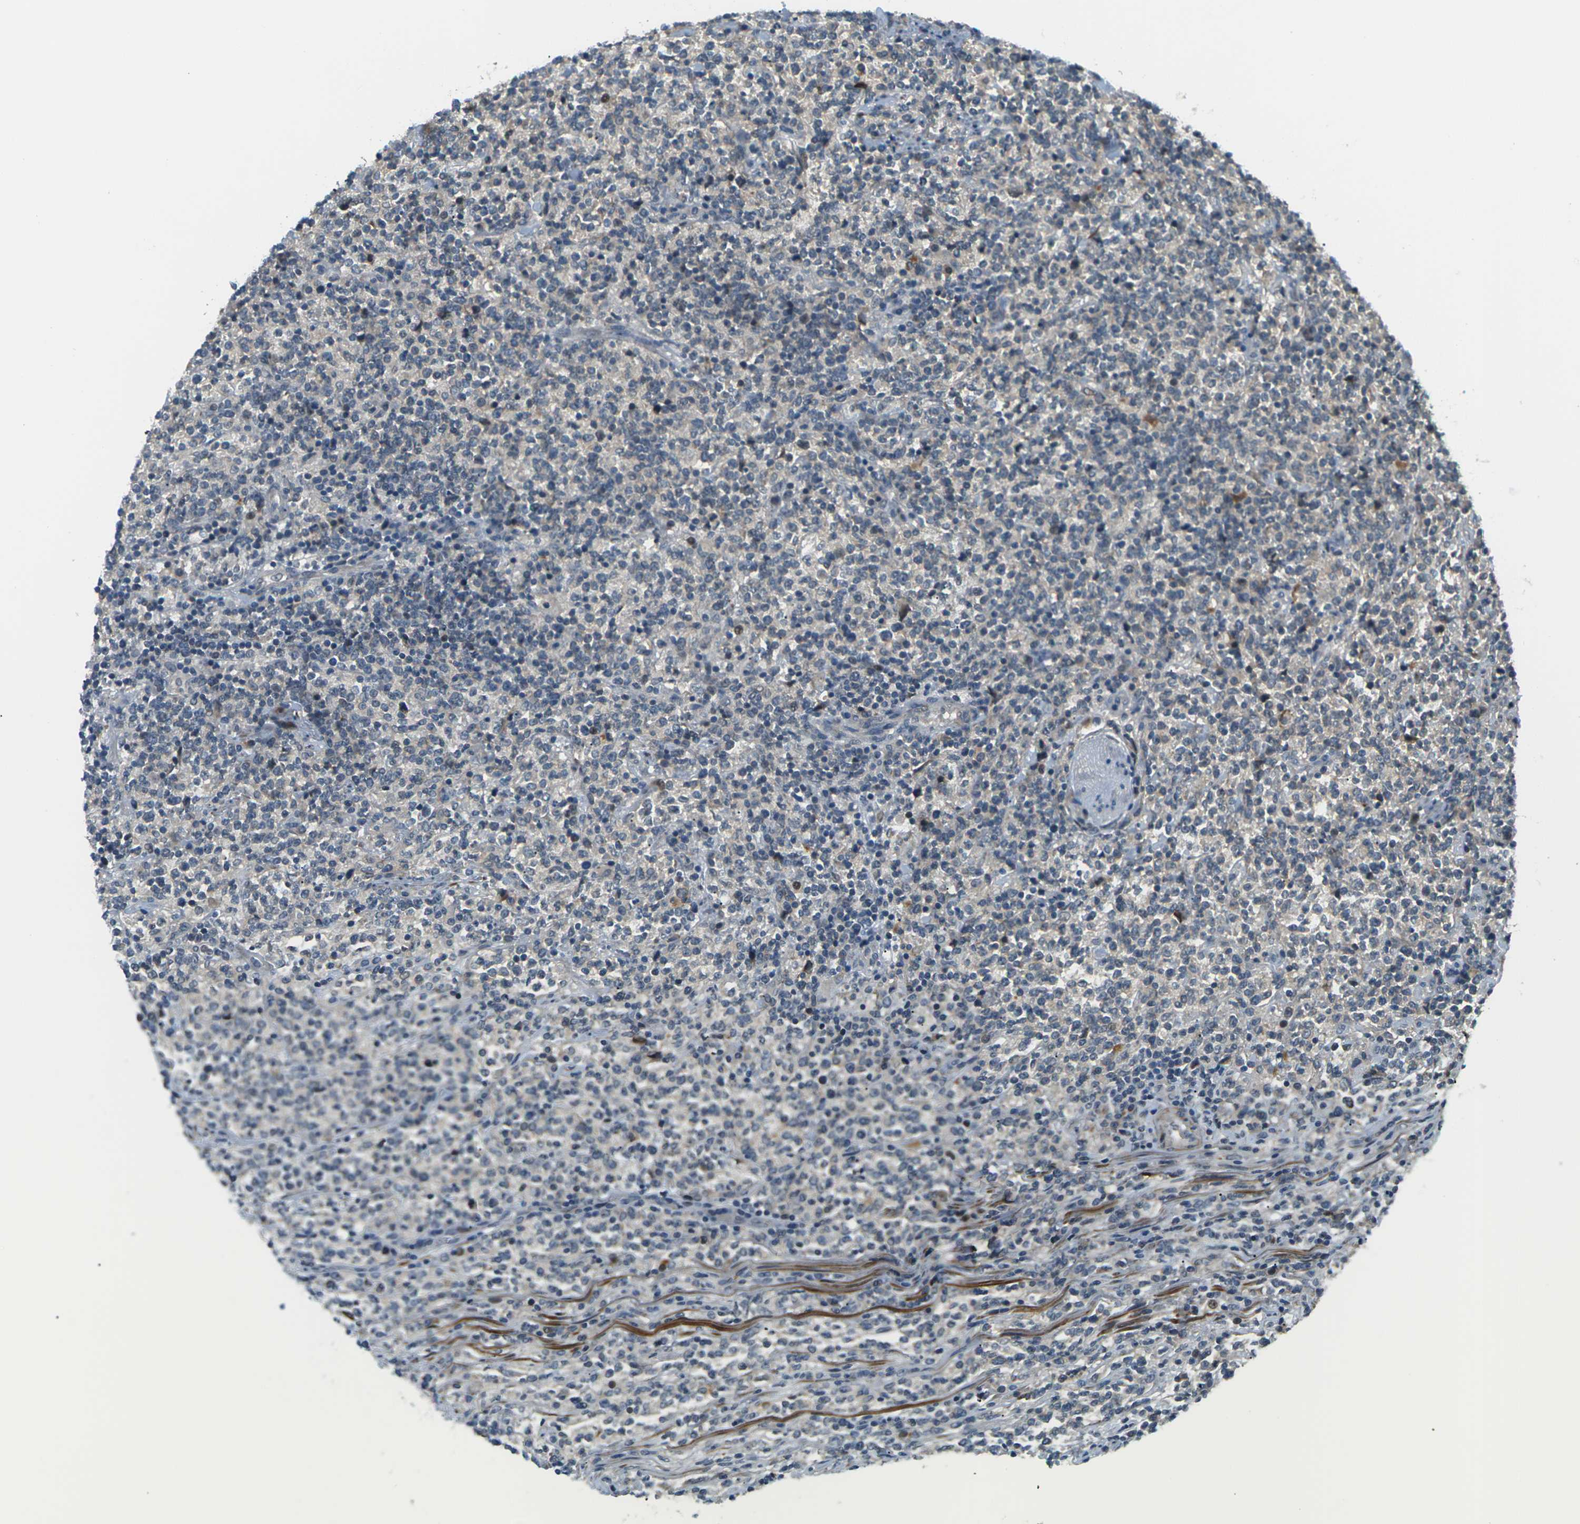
{"staining": {"intensity": "negative", "quantity": "none", "location": "none"}, "tissue": "lymphoma", "cell_type": "Tumor cells", "image_type": "cancer", "snomed": [{"axis": "morphology", "description": "Malignant lymphoma, non-Hodgkin's type, High grade"}, {"axis": "topography", "description": "Soft tissue"}], "caption": "Human lymphoma stained for a protein using immunohistochemistry exhibits no expression in tumor cells.", "gene": "SLC13A3", "patient": {"sex": "male", "age": 18}}